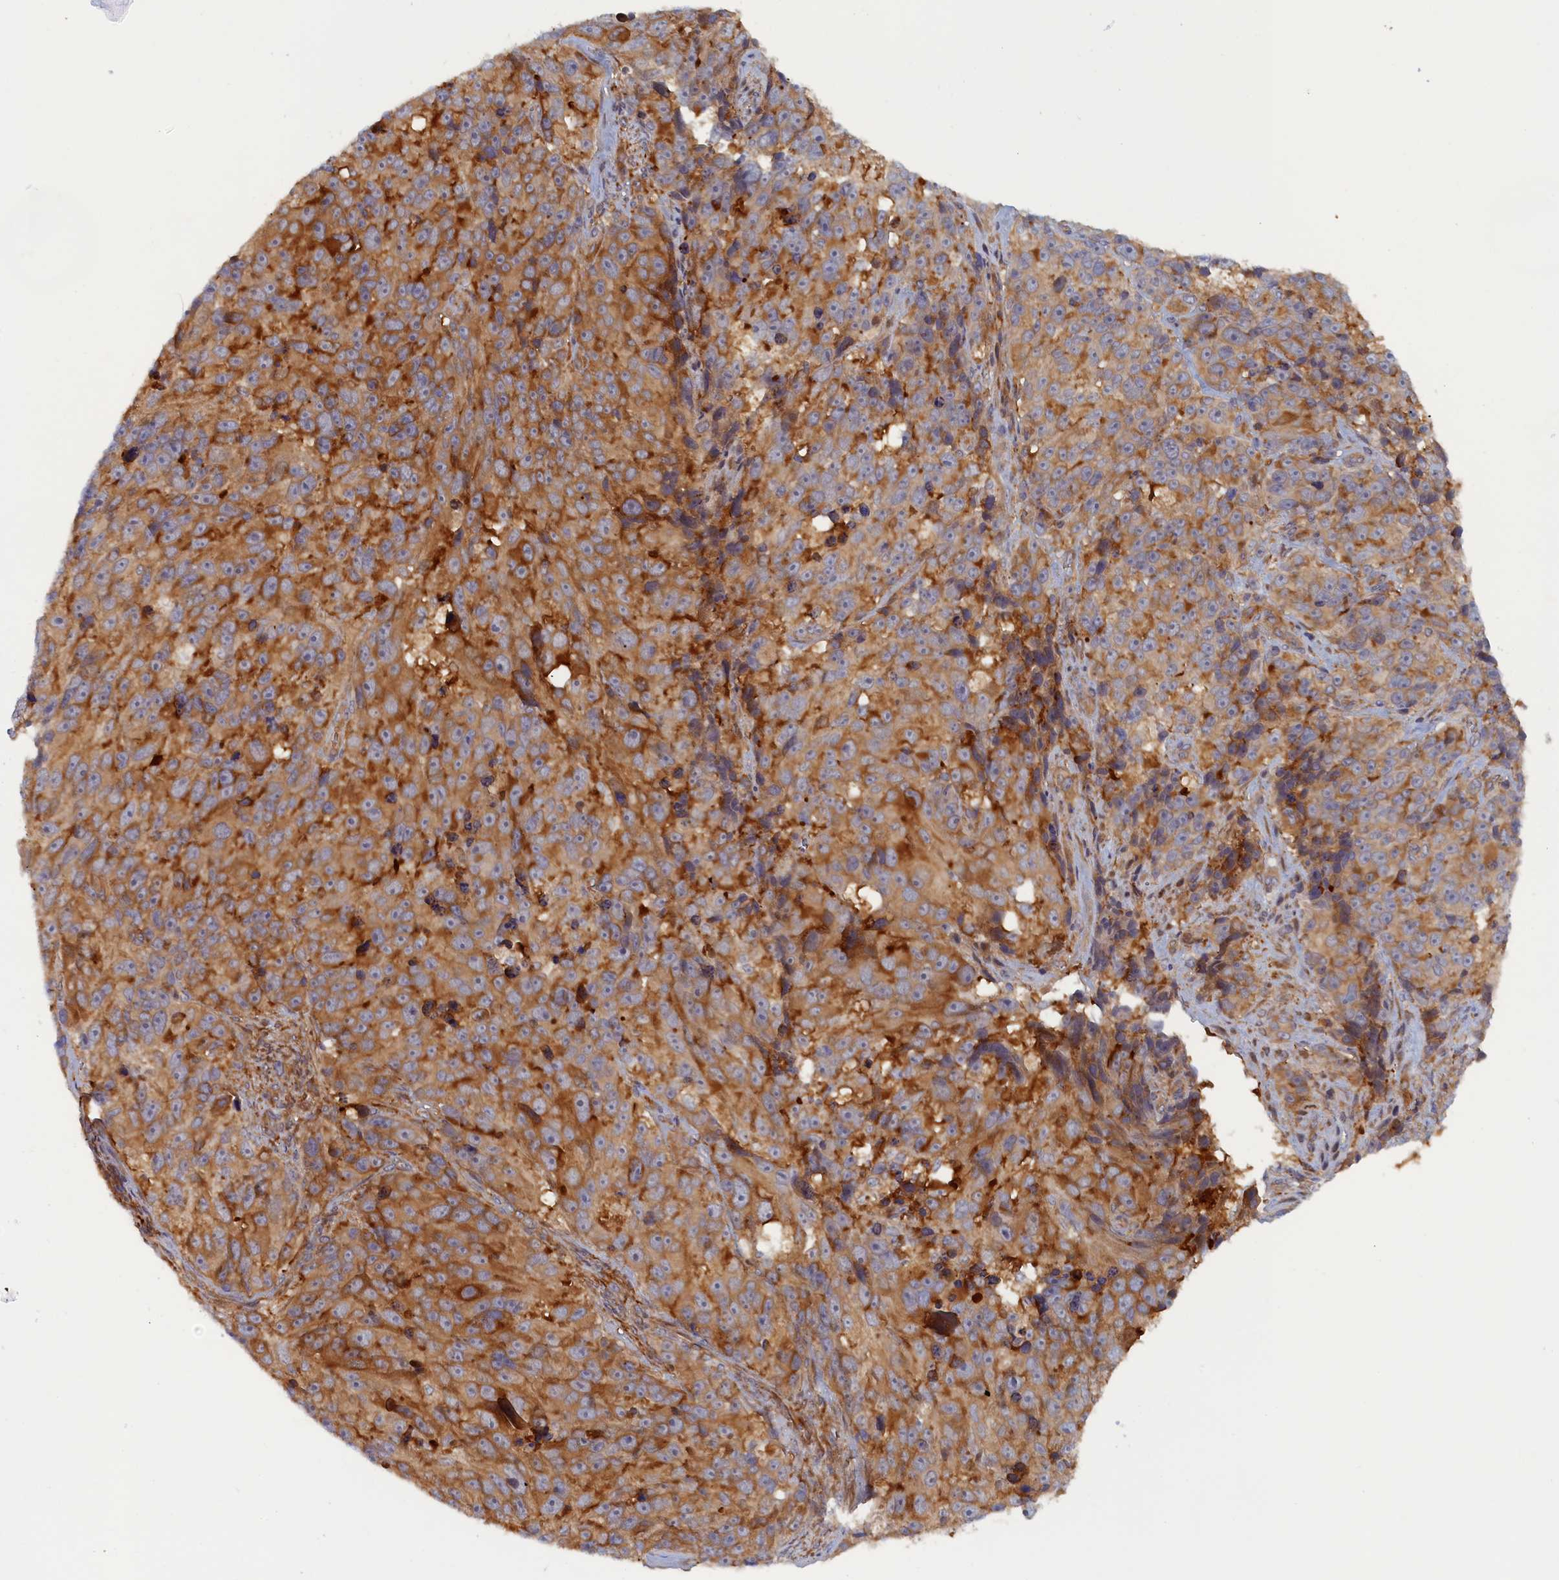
{"staining": {"intensity": "moderate", "quantity": ">75%", "location": "cytoplasmic/membranous"}, "tissue": "melanoma", "cell_type": "Tumor cells", "image_type": "cancer", "snomed": [{"axis": "morphology", "description": "Malignant melanoma, NOS"}, {"axis": "topography", "description": "Skin"}], "caption": "Protein staining of melanoma tissue exhibits moderate cytoplasmic/membranous staining in about >75% of tumor cells.", "gene": "TMEM196", "patient": {"sex": "male", "age": 84}}